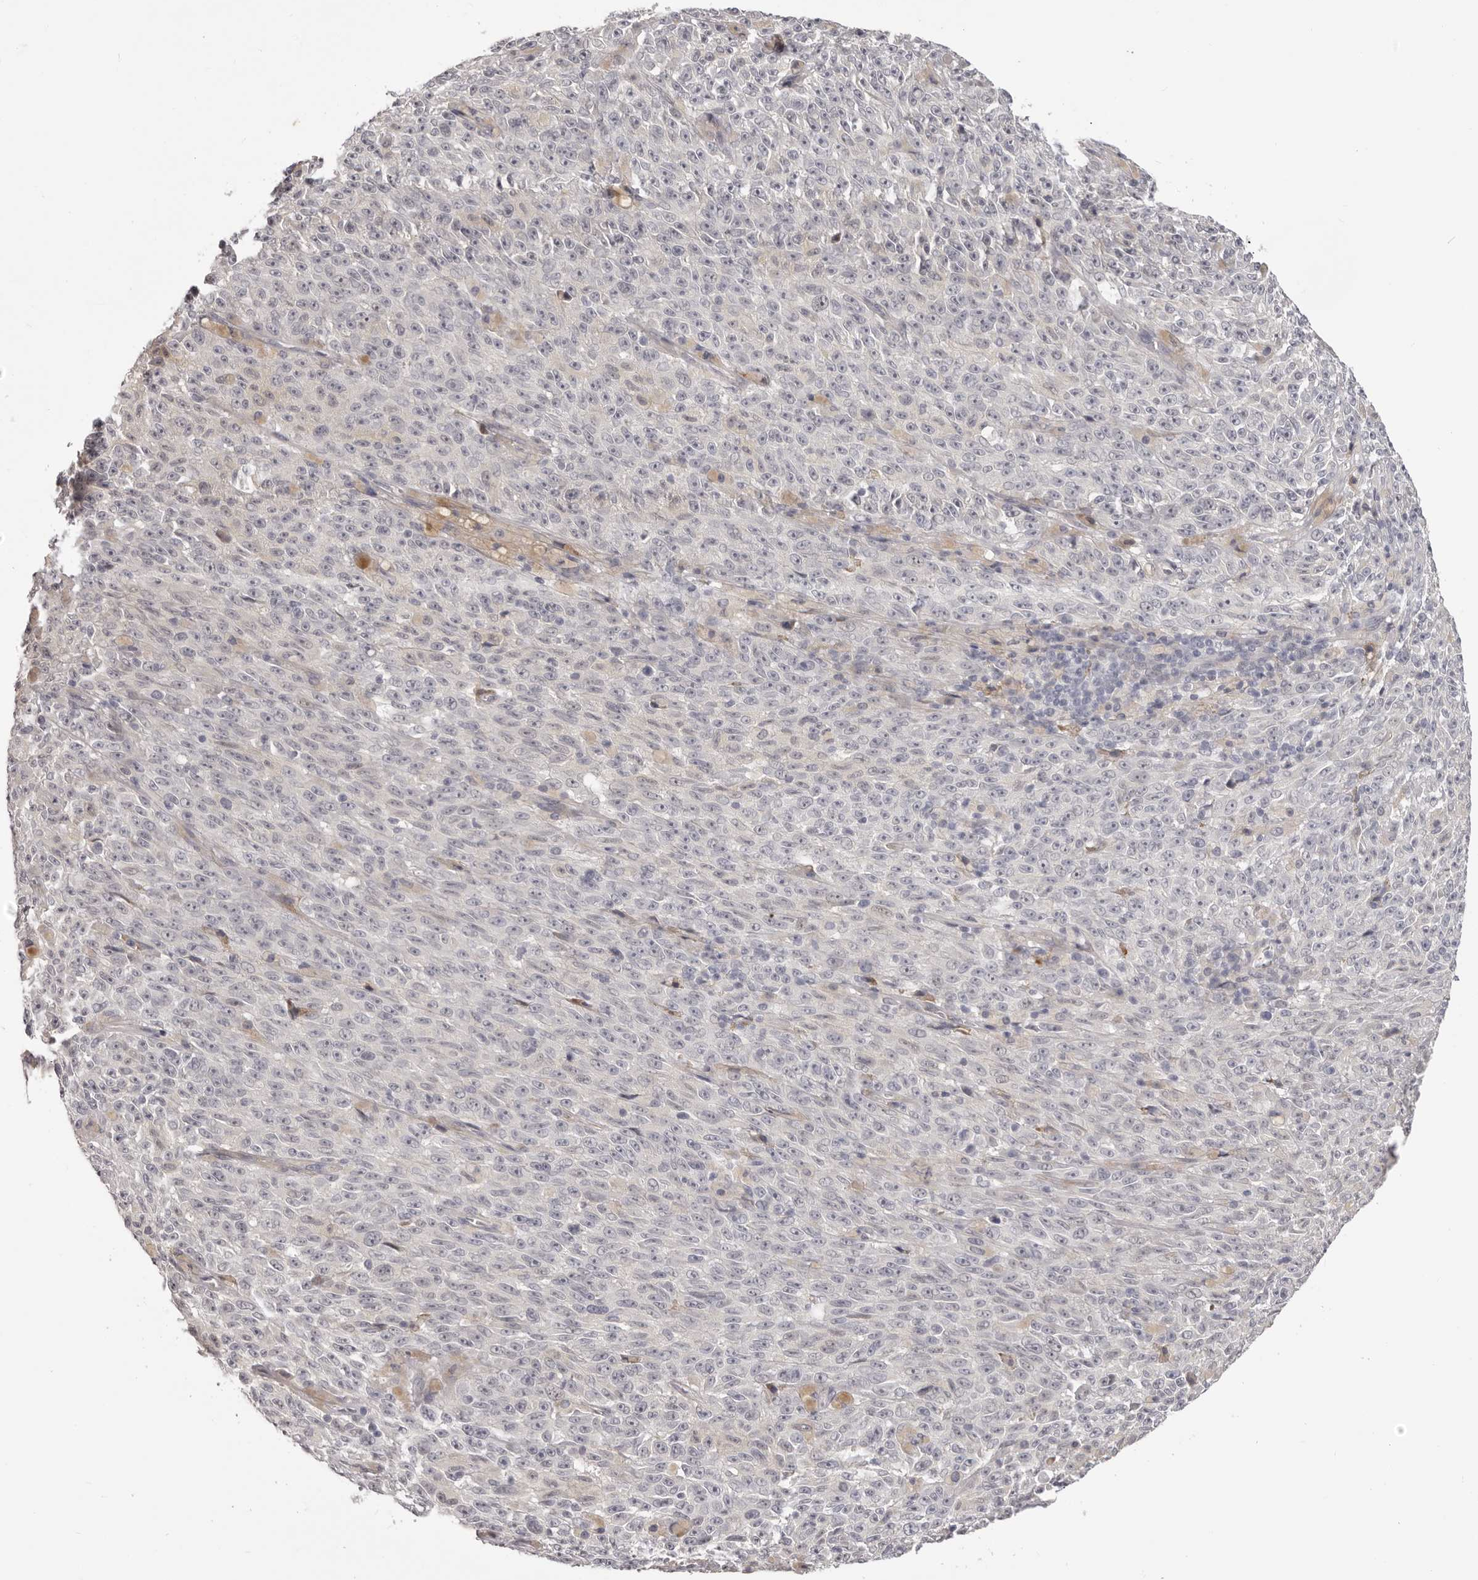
{"staining": {"intensity": "negative", "quantity": "none", "location": "none"}, "tissue": "melanoma", "cell_type": "Tumor cells", "image_type": "cancer", "snomed": [{"axis": "morphology", "description": "Malignant melanoma, NOS"}, {"axis": "topography", "description": "Skin"}], "caption": "Immunohistochemistry (IHC) image of human malignant melanoma stained for a protein (brown), which shows no expression in tumor cells.", "gene": "OTUD3", "patient": {"sex": "female", "age": 82}}